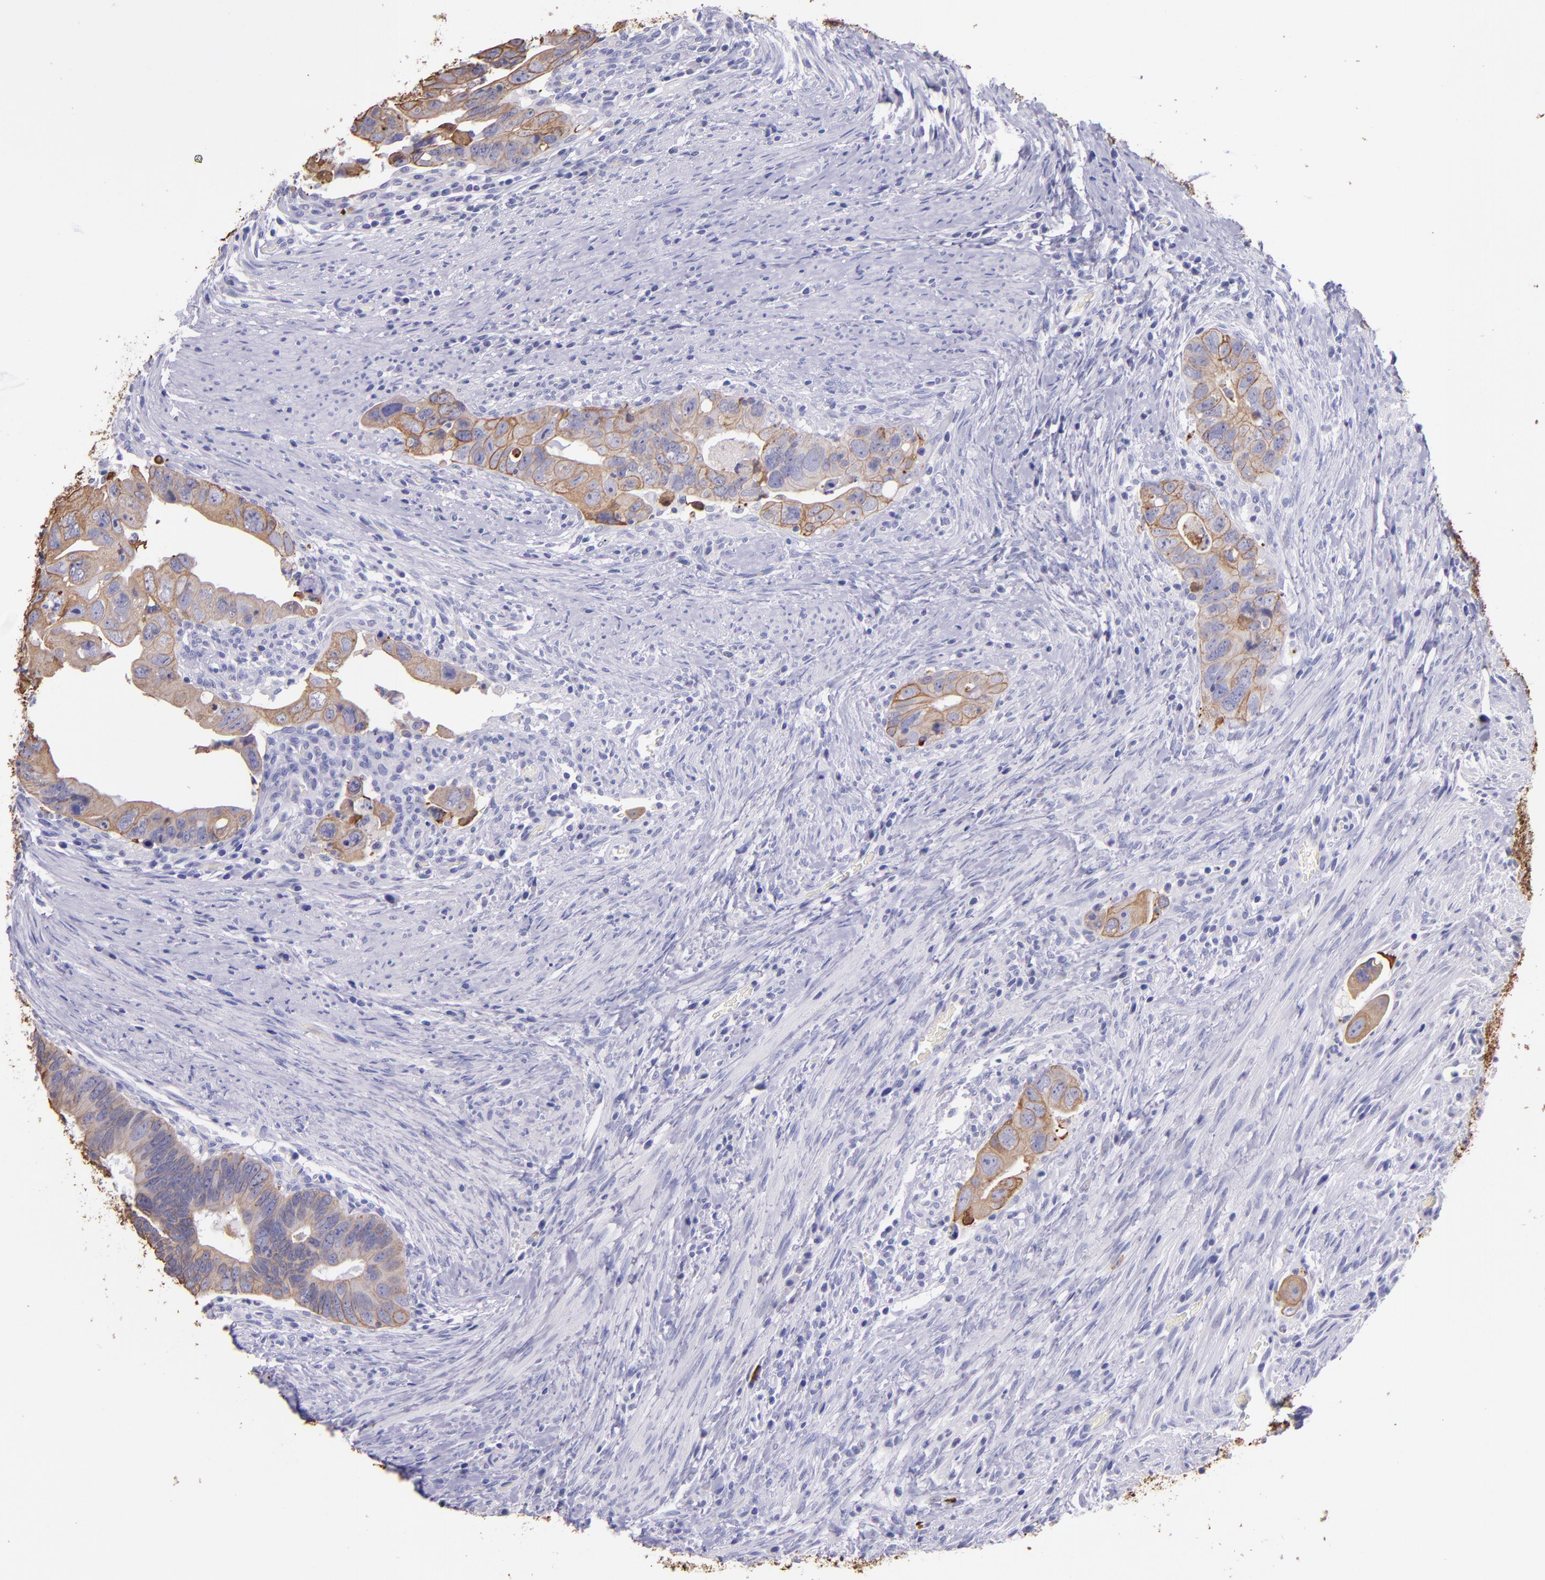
{"staining": {"intensity": "moderate", "quantity": "25%-75%", "location": "cytoplasmic/membranous"}, "tissue": "colorectal cancer", "cell_type": "Tumor cells", "image_type": "cancer", "snomed": [{"axis": "morphology", "description": "Adenocarcinoma, NOS"}, {"axis": "topography", "description": "Rectum"}], "caption": "Moderate cytoplasmic/membranous protein positivity is present in approximately 25%-75% of tumor cells in adenocarcinoma (colorectal).", "gene": "KRT4", "patient": {"sex": "male", "age": 53}}